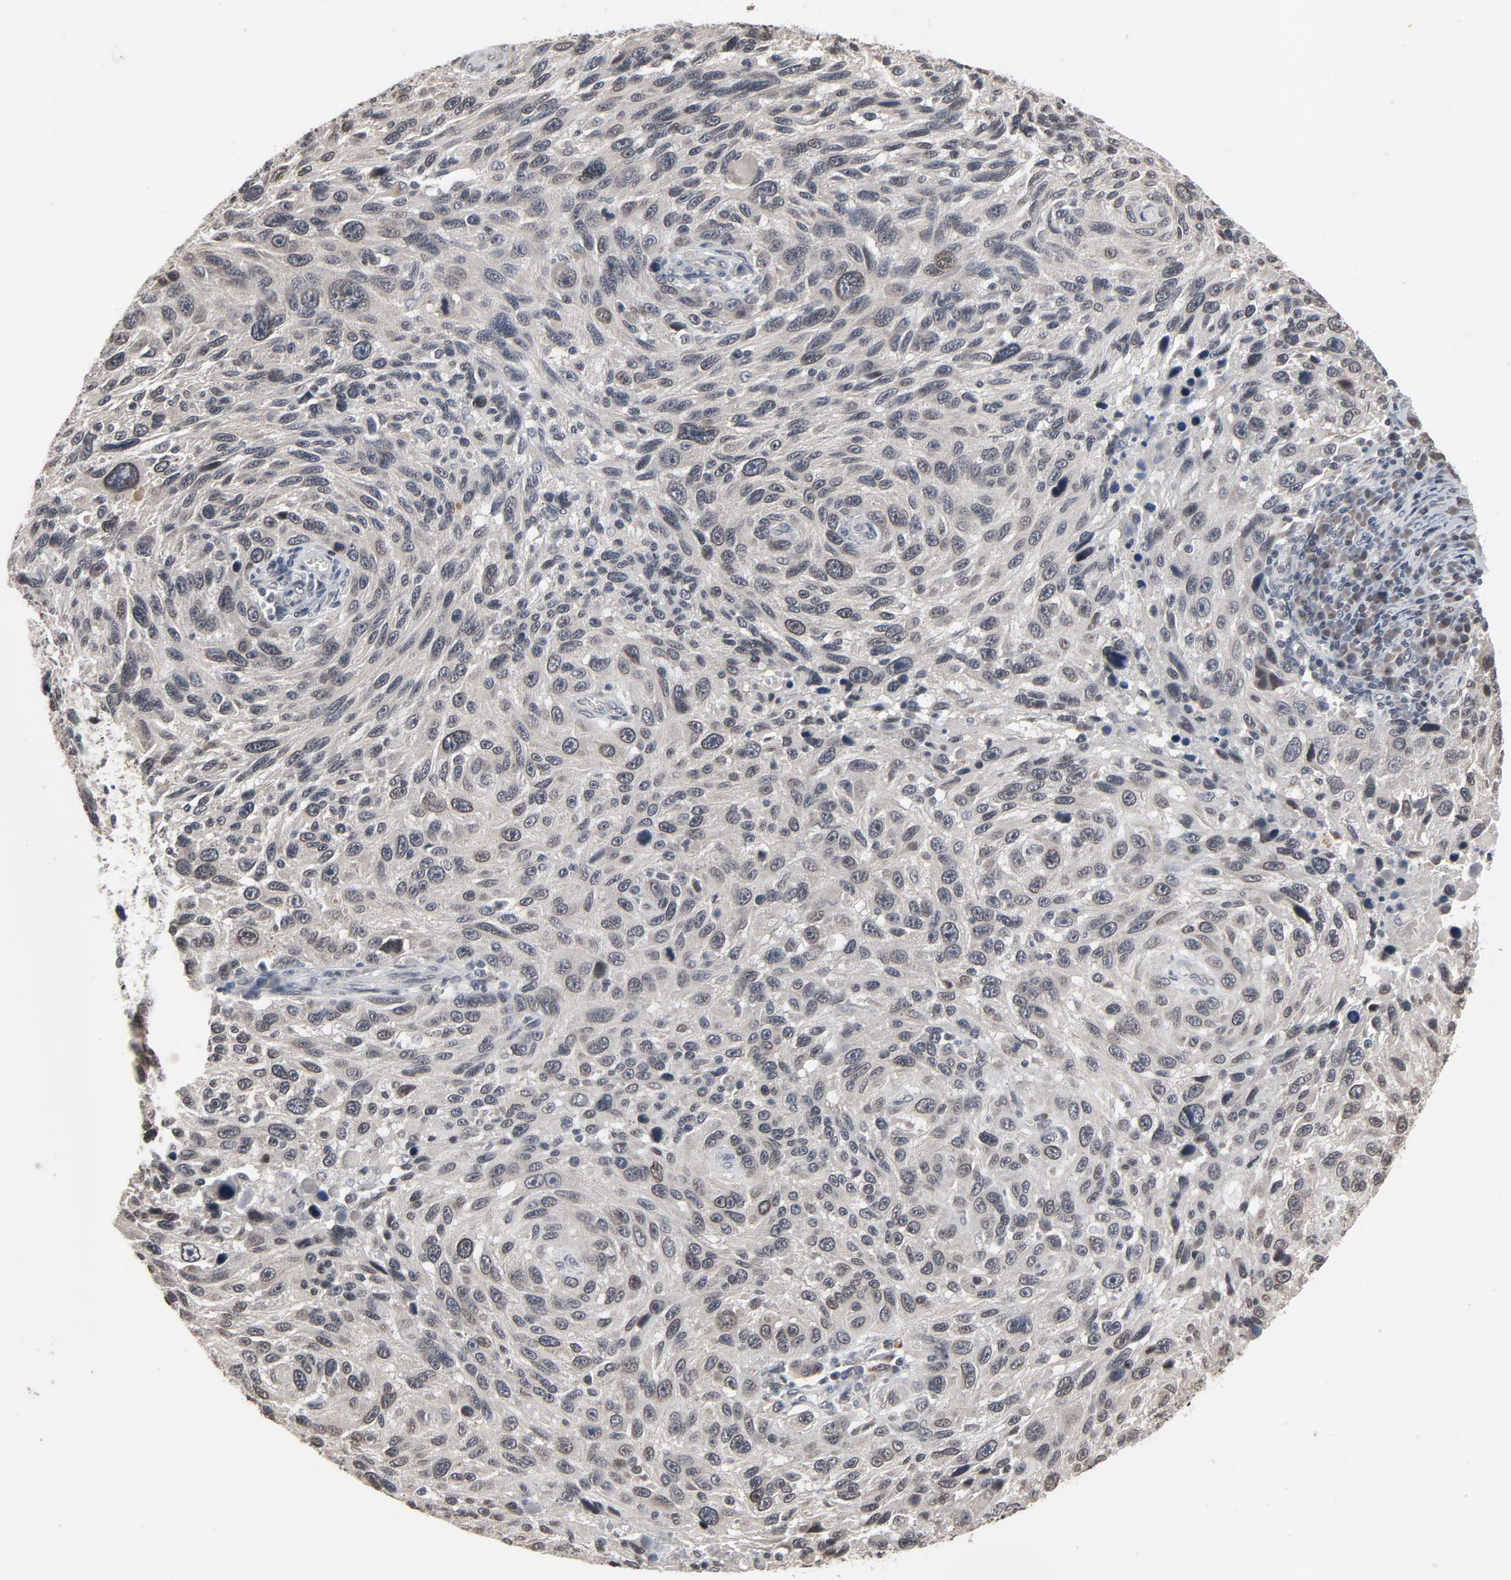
{"staining": {"intensity": "weak", "quantity": "25%-75%", "location": "nuclear"}, "tissue": "melanoma", "cell_type": "Tumor cells", "image_type": "cancer", "snomed": [{"axis": "morphology", "description": "Malignant melanoma, NOS"}, {"axis": "topography", "description": "Skin"}], "caption": "A micrograph showing weak nuclear positivity in approximately 25%-75% of tumor cells in melanoma, as visualized by brown immunohistochemical staining.", "gene": "POM121", "patient": {"sex": "male", "age": 53}}